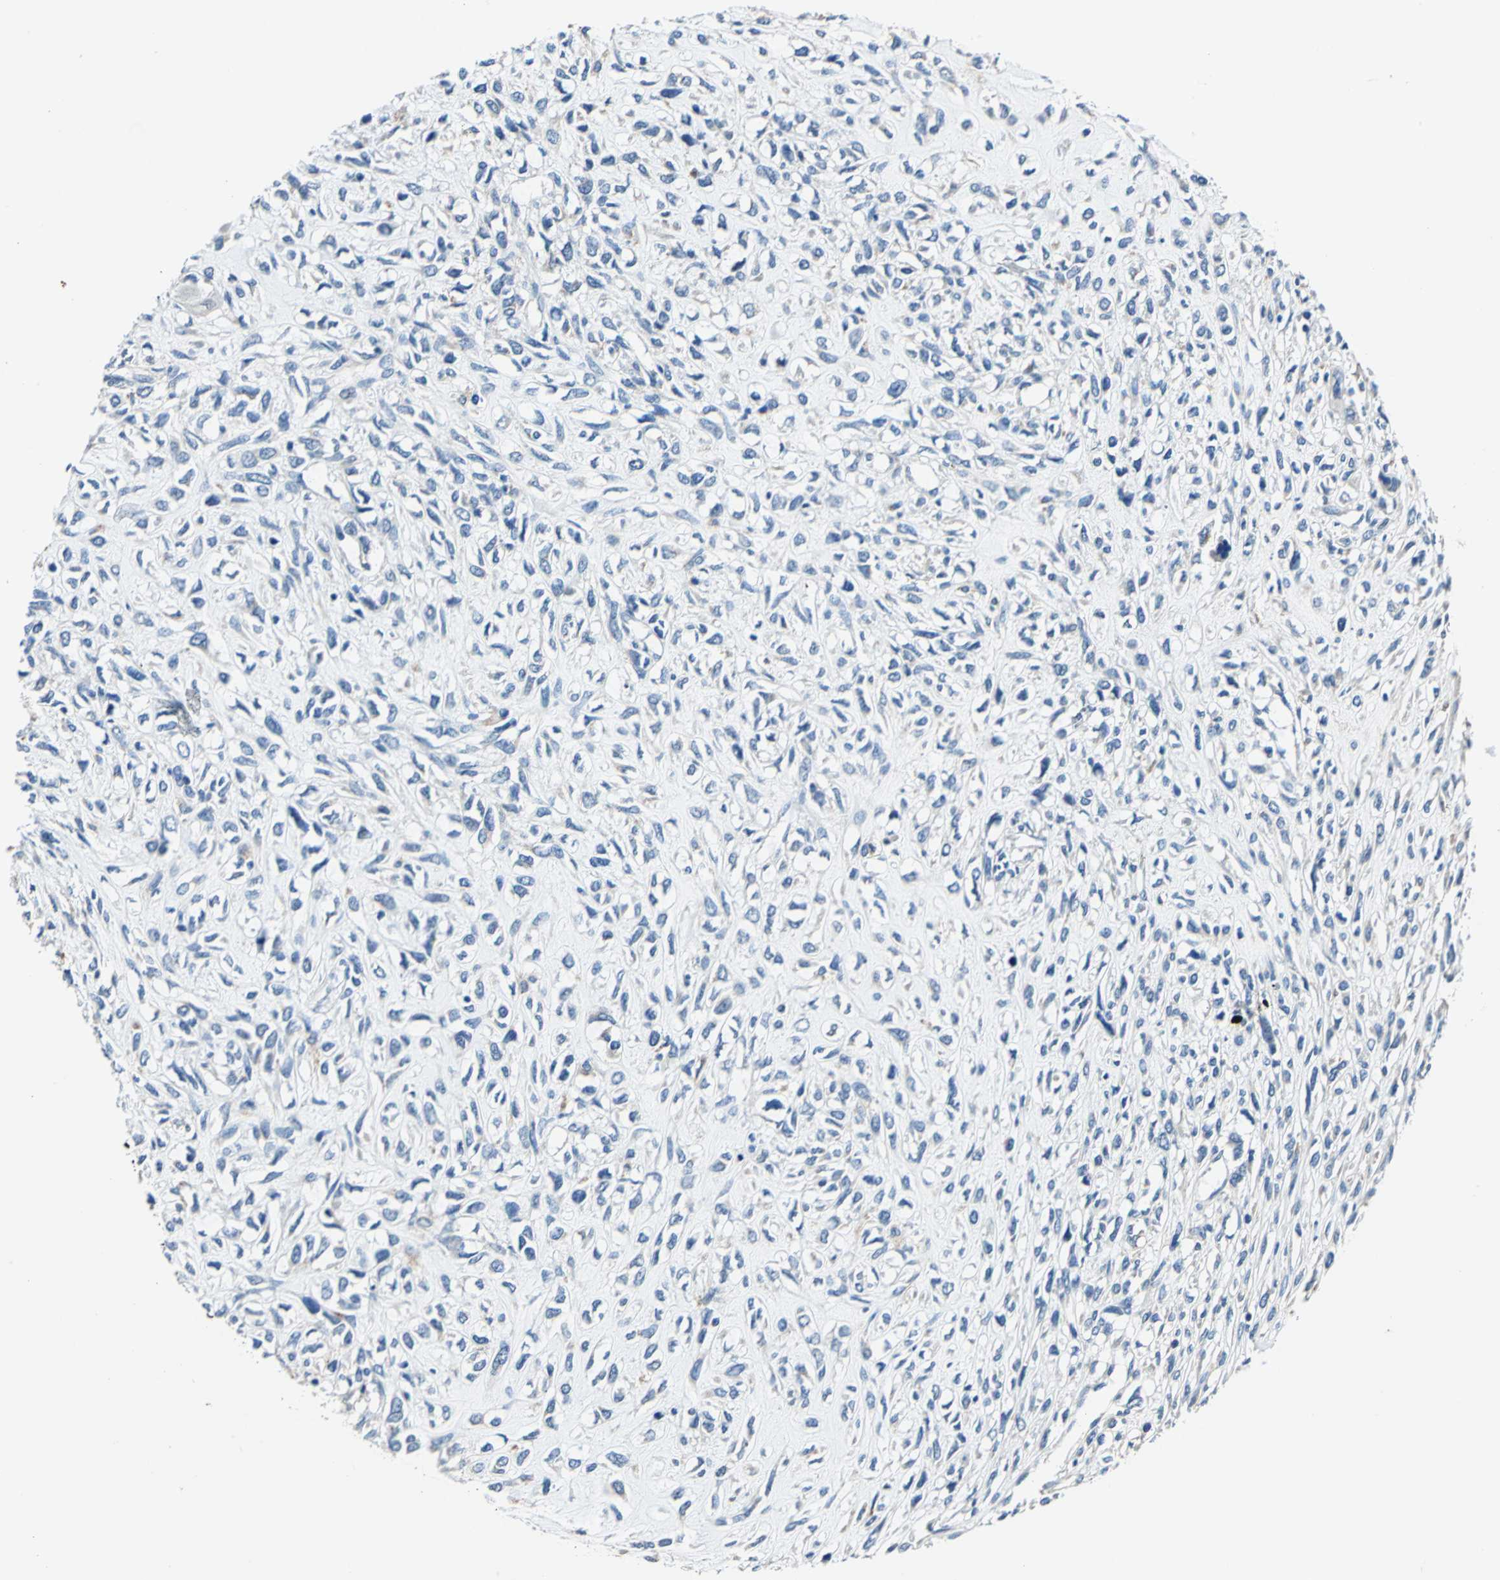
{"staining": {"intensity": "negative", "quantity": "none", "location": "none"}, "tissue": "head and neck cancer", "cell_type": "Tumor cells", "image_type": "cancer", "snomed": [{"axis": "morphology", "description": "Necrosis, NOS"}, {"axis": "morphology", "description": "Neoplasm, malignant, NOS"}, {"axis": "topography", "description": "Salivary gland"}, {"axis": "topography", "description": "Head-Neck"}], "caption": "Immunohistochemical staining of head and neck cancer displays no significant expression in tumor cells.", "gene": "RASD2", "patient": {"sex": "male", "age": 43}}